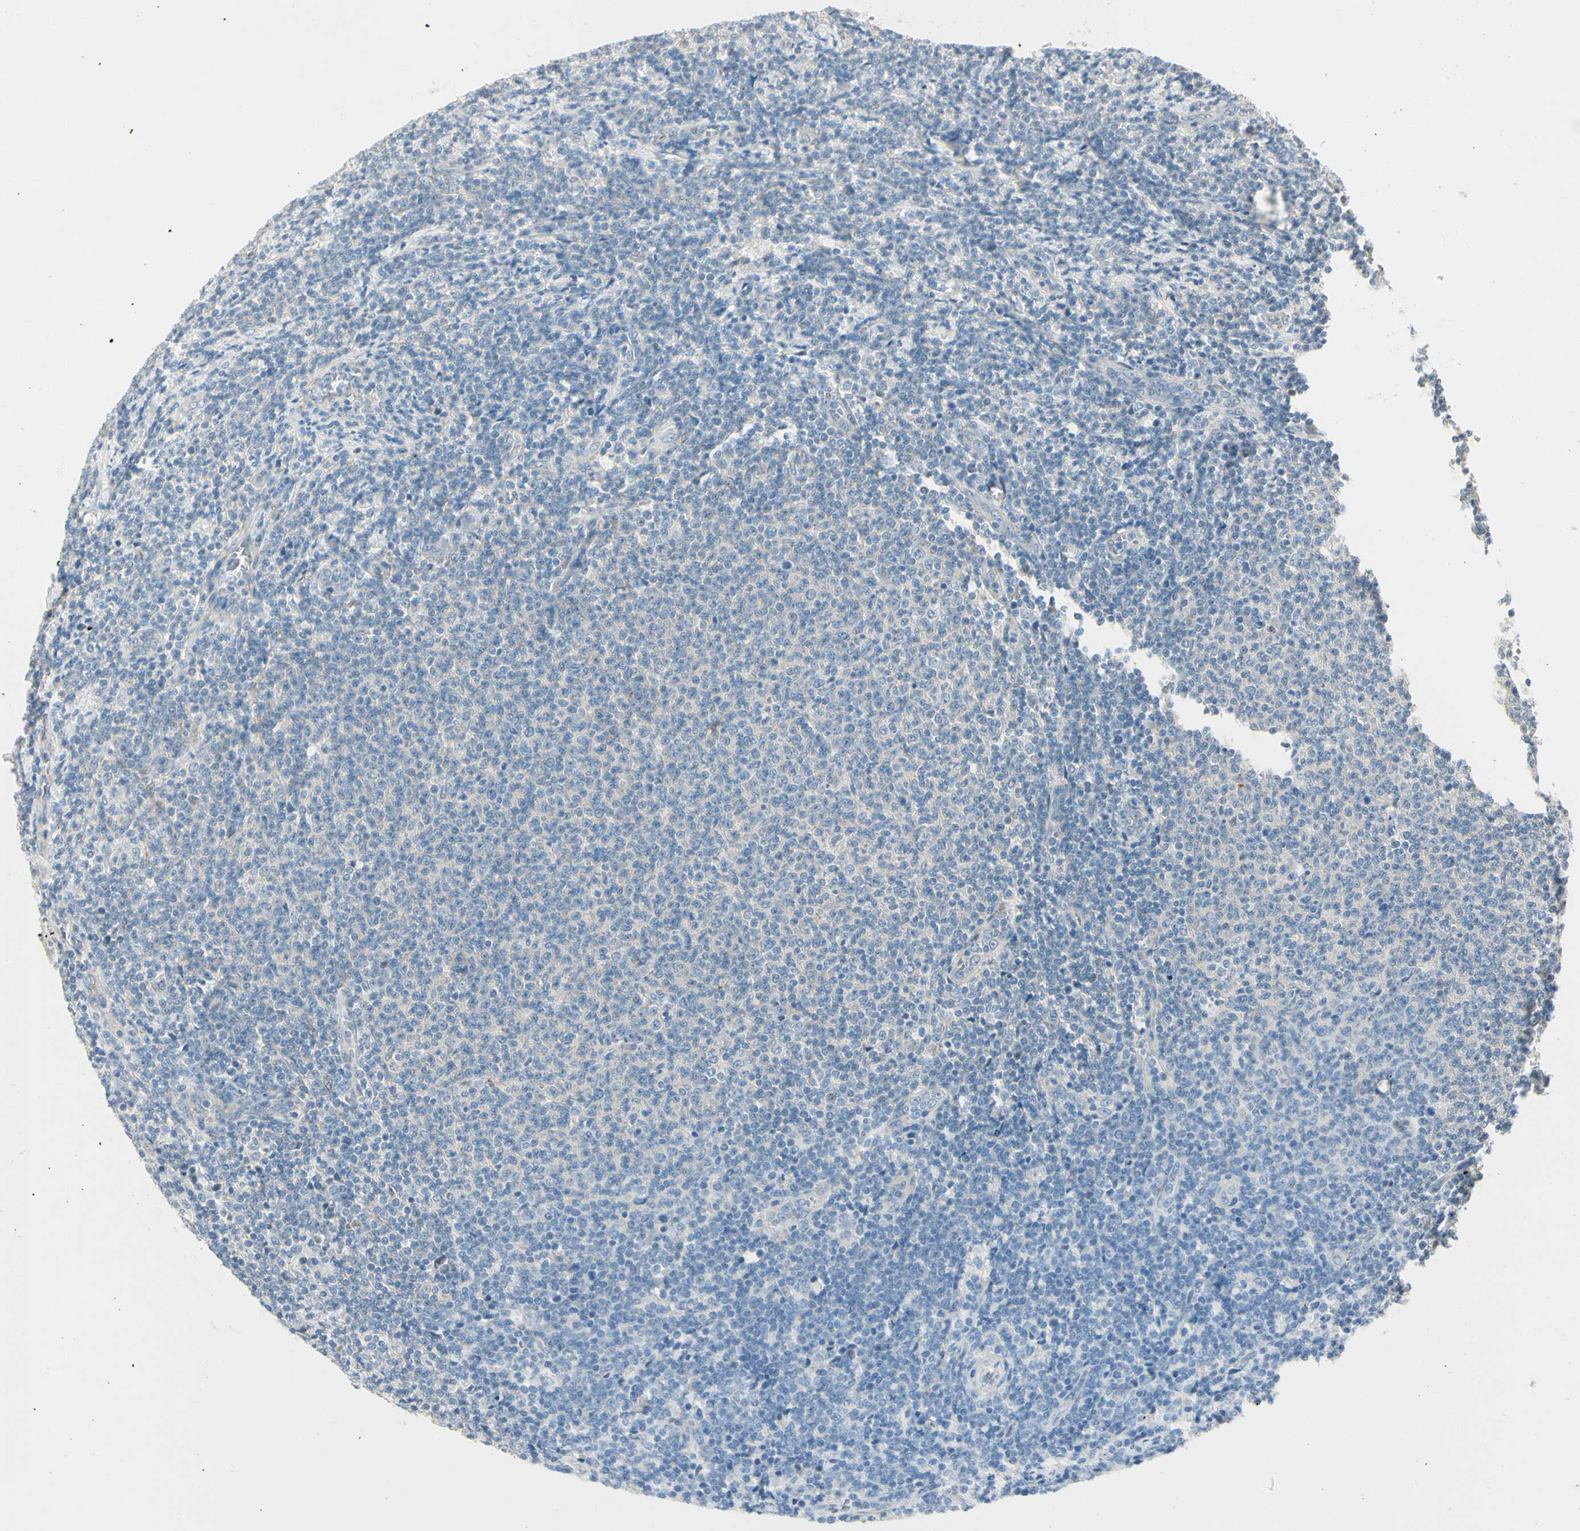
{"staining": {"intensity": "negative", "quantity": "none", "location": "none"}, "tissue": "lymphoma", "cell_type": "Tumor cells", "image_type": "cancer", "snomed": [{"axis": "morphology", "description": "Malignant lymphoma, non-Hodgkin's type, Low grade"}, {"axis": "topography", "description": "Lymph node"}], "caption": "This is a histopathology image of immunohistochemistry staining of low-grade malignant lymphoma, non-Hodgkin's type, which shows no expression in tumor cells.", "gene": "DUSP12", "patient": {"sex": "male", "age": 66}}